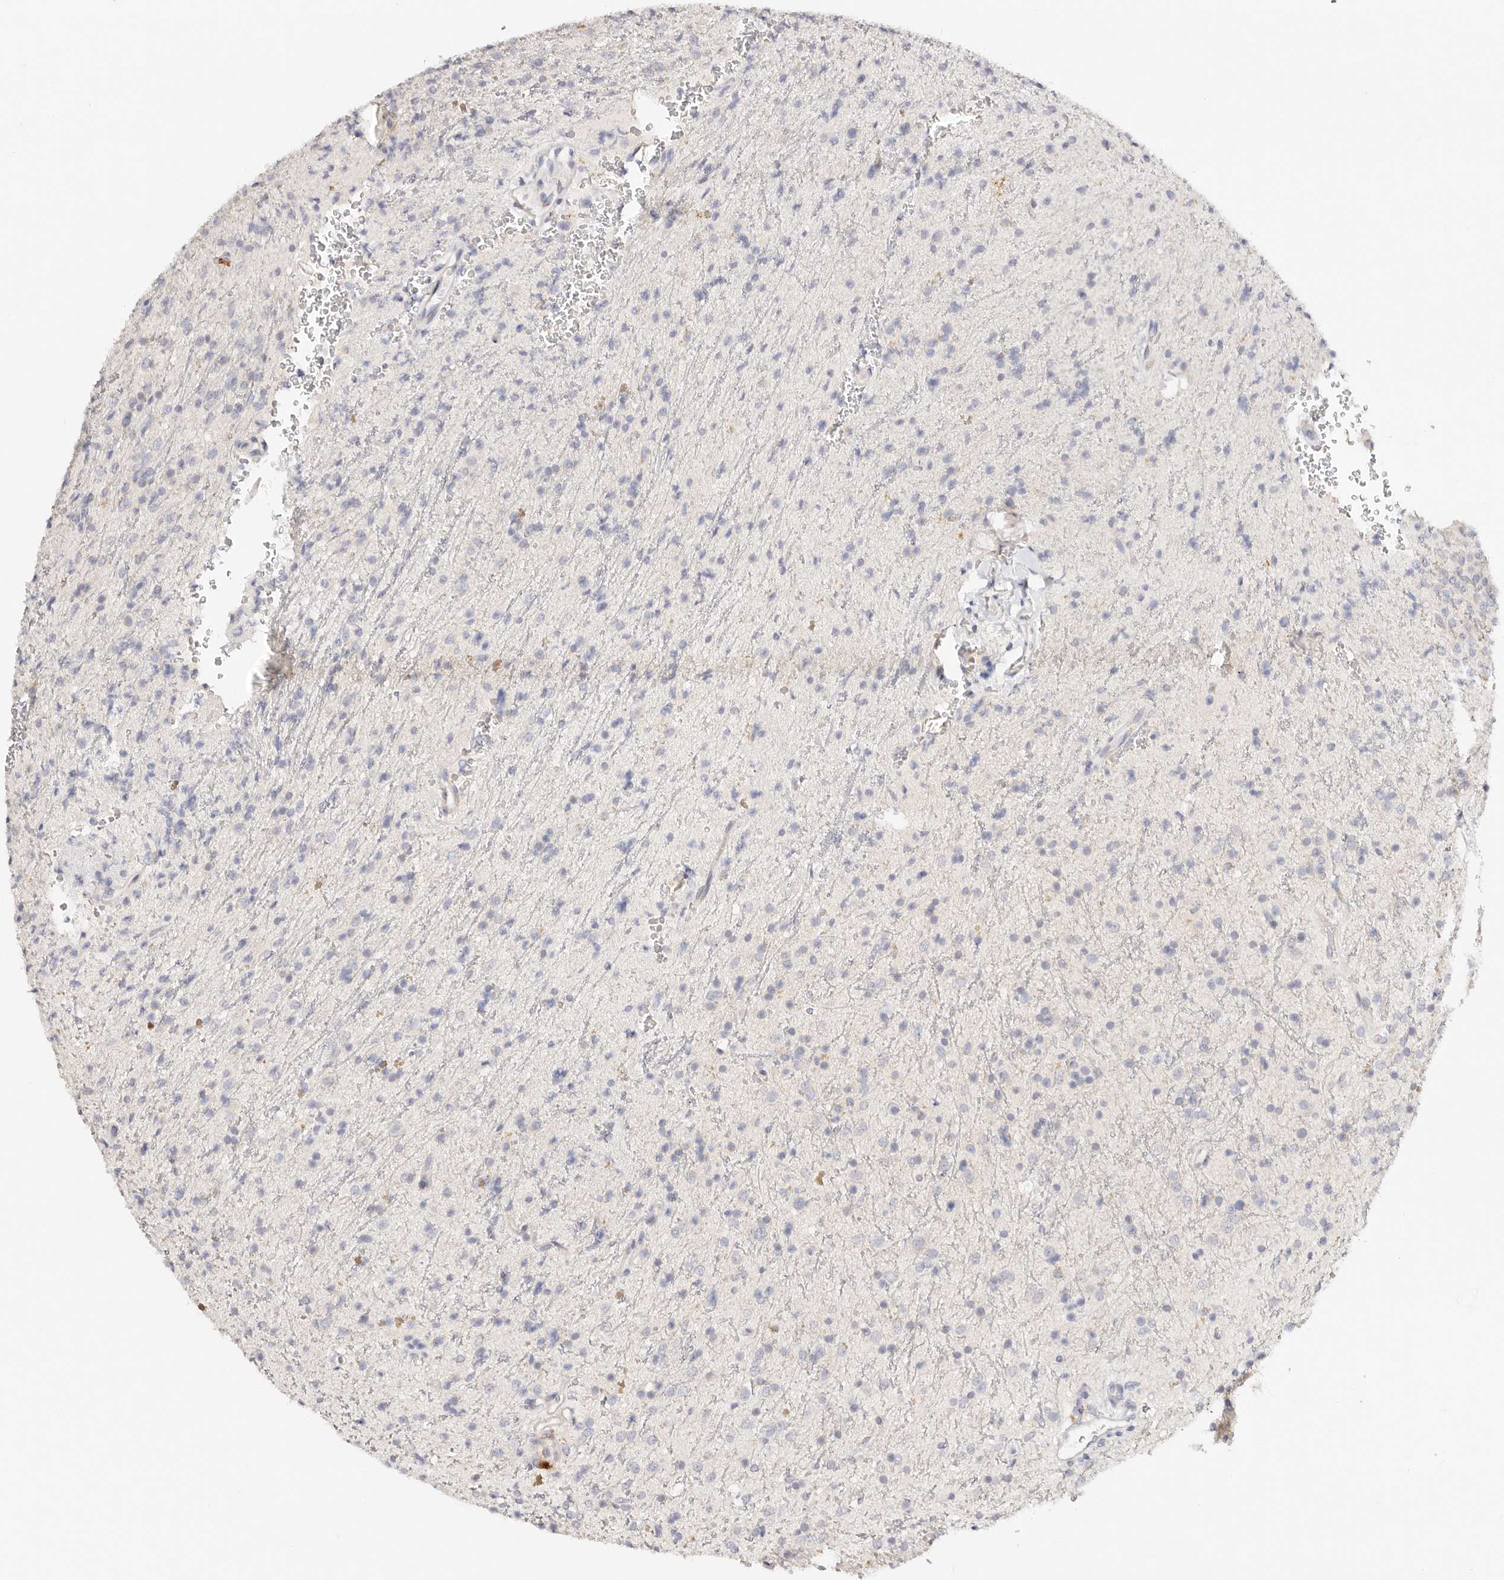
{"staining": {"intensity": "negative", "quantity": "none", "location": "none"}, "tissue": "glioma", "cell_type": "Tumor cells", "image_type": "cancer", "snomed": [{"axis": "morphology", "description": "Glioma, malignant, High grade"}, {"axis": "topography", "description": "Brain"}], "caption": "Human glioma stained for a protein using immunohistochemistry (IHC) reveals no expression in tumor cells.", "gene": "DNASE1", "patient": {"sex": "male", "age": 34}}